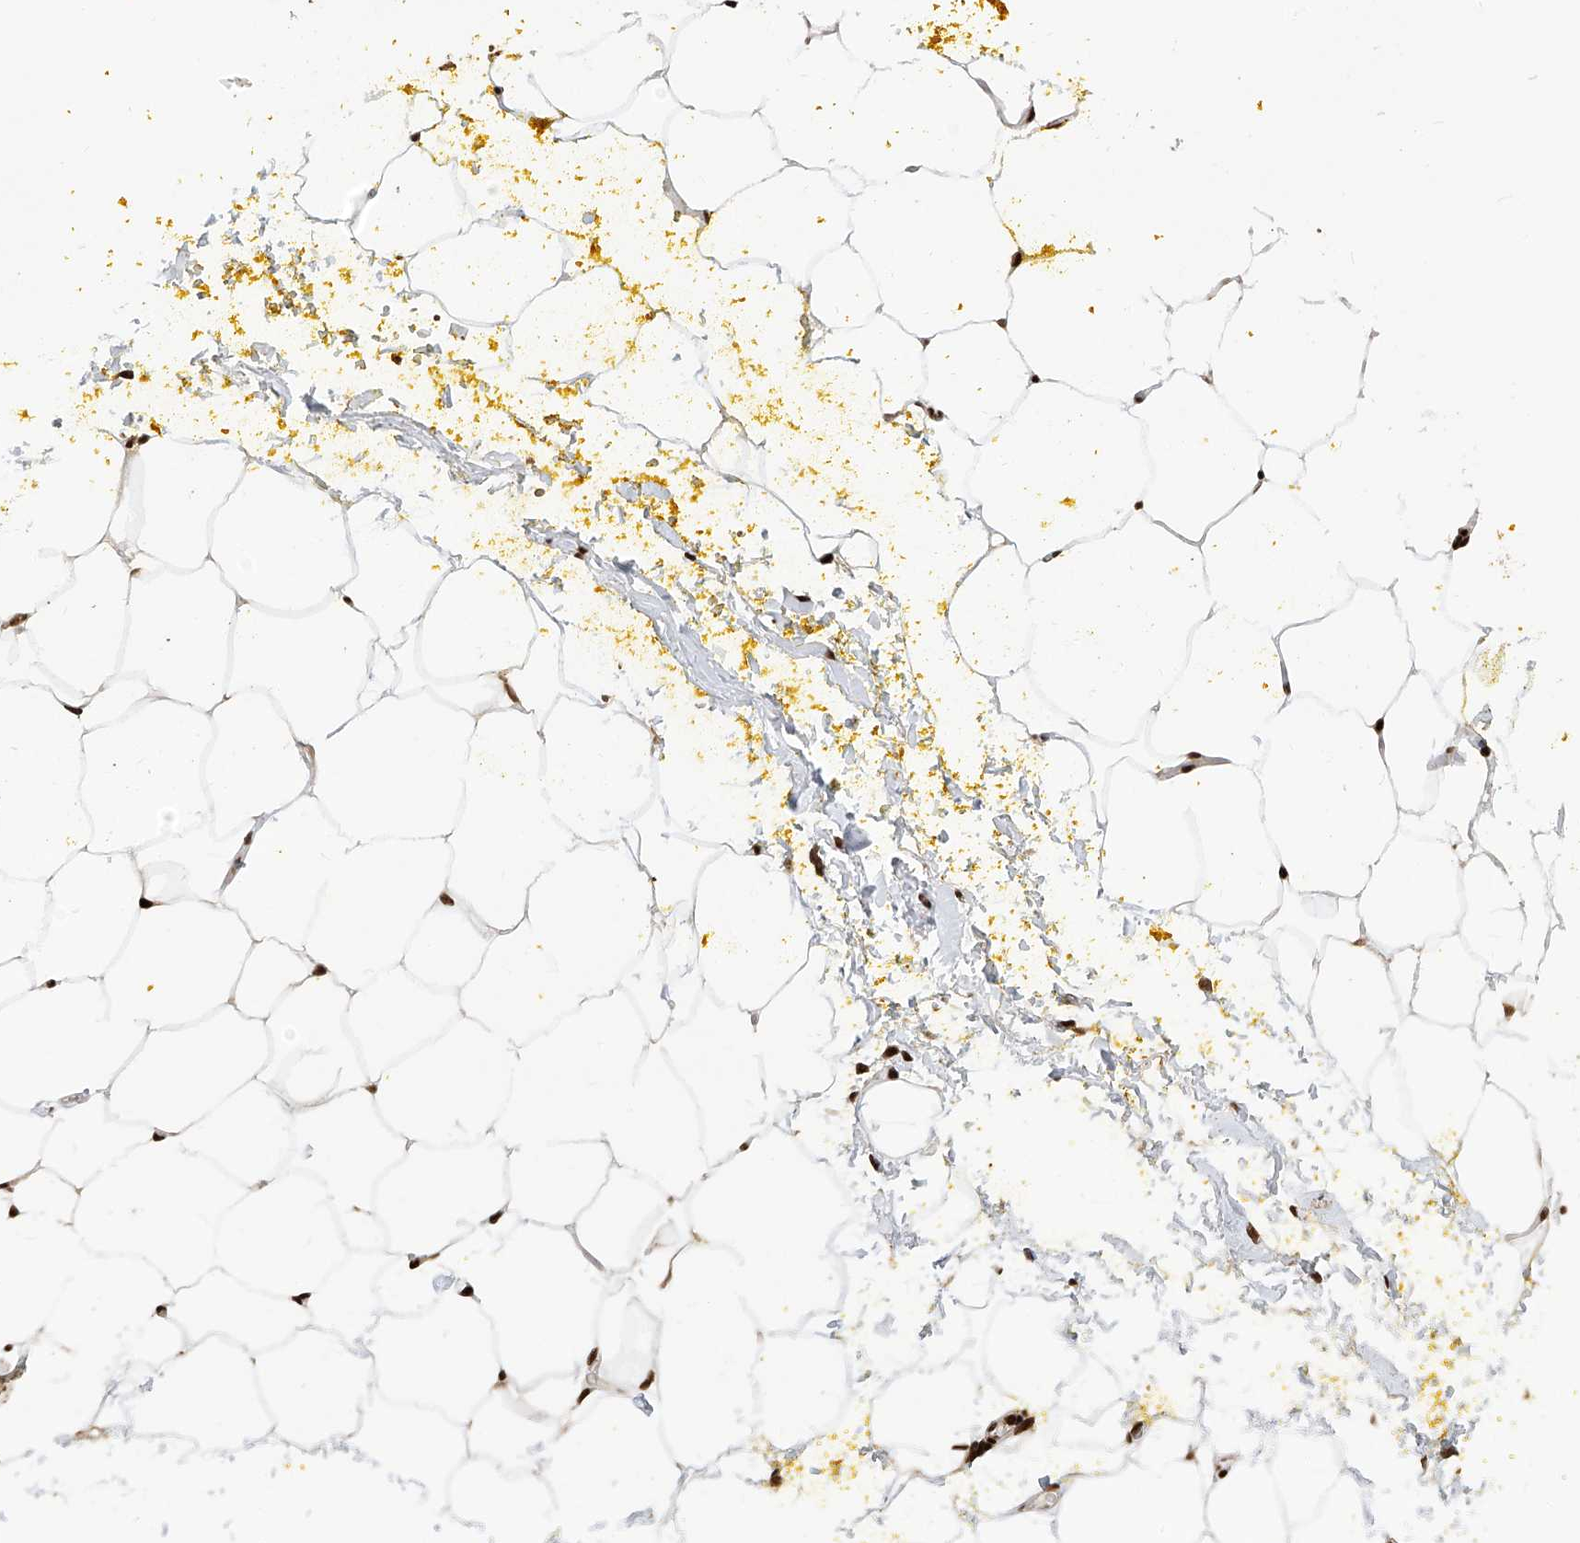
{"staining": {"intensity": "strong", "quantity": ">75%", "location": "nuclear"}, "tissue": "adipose tissue", "cell_type": "Adipocytes", "image_type": "normal", "snomed": [{"axis": "morphology", "description": "Normal tissue, NOS"}, {"axis": "morphology", "description": "Adenocarcinoma, Low grade"}, {"axis": "topography", "description": "Prostate"}, {"axis": "topography", "description": "Peripheral nerve tissue"}], "caption": "Immunohistochemistry image of normal adipose tissue stained for a protein (brown), which shows high levels of strong nuclear expression in approximately >75% of adipocytes.", "gene": "PAK1IP1", "patient": {"sex": "male", "age": 63}}